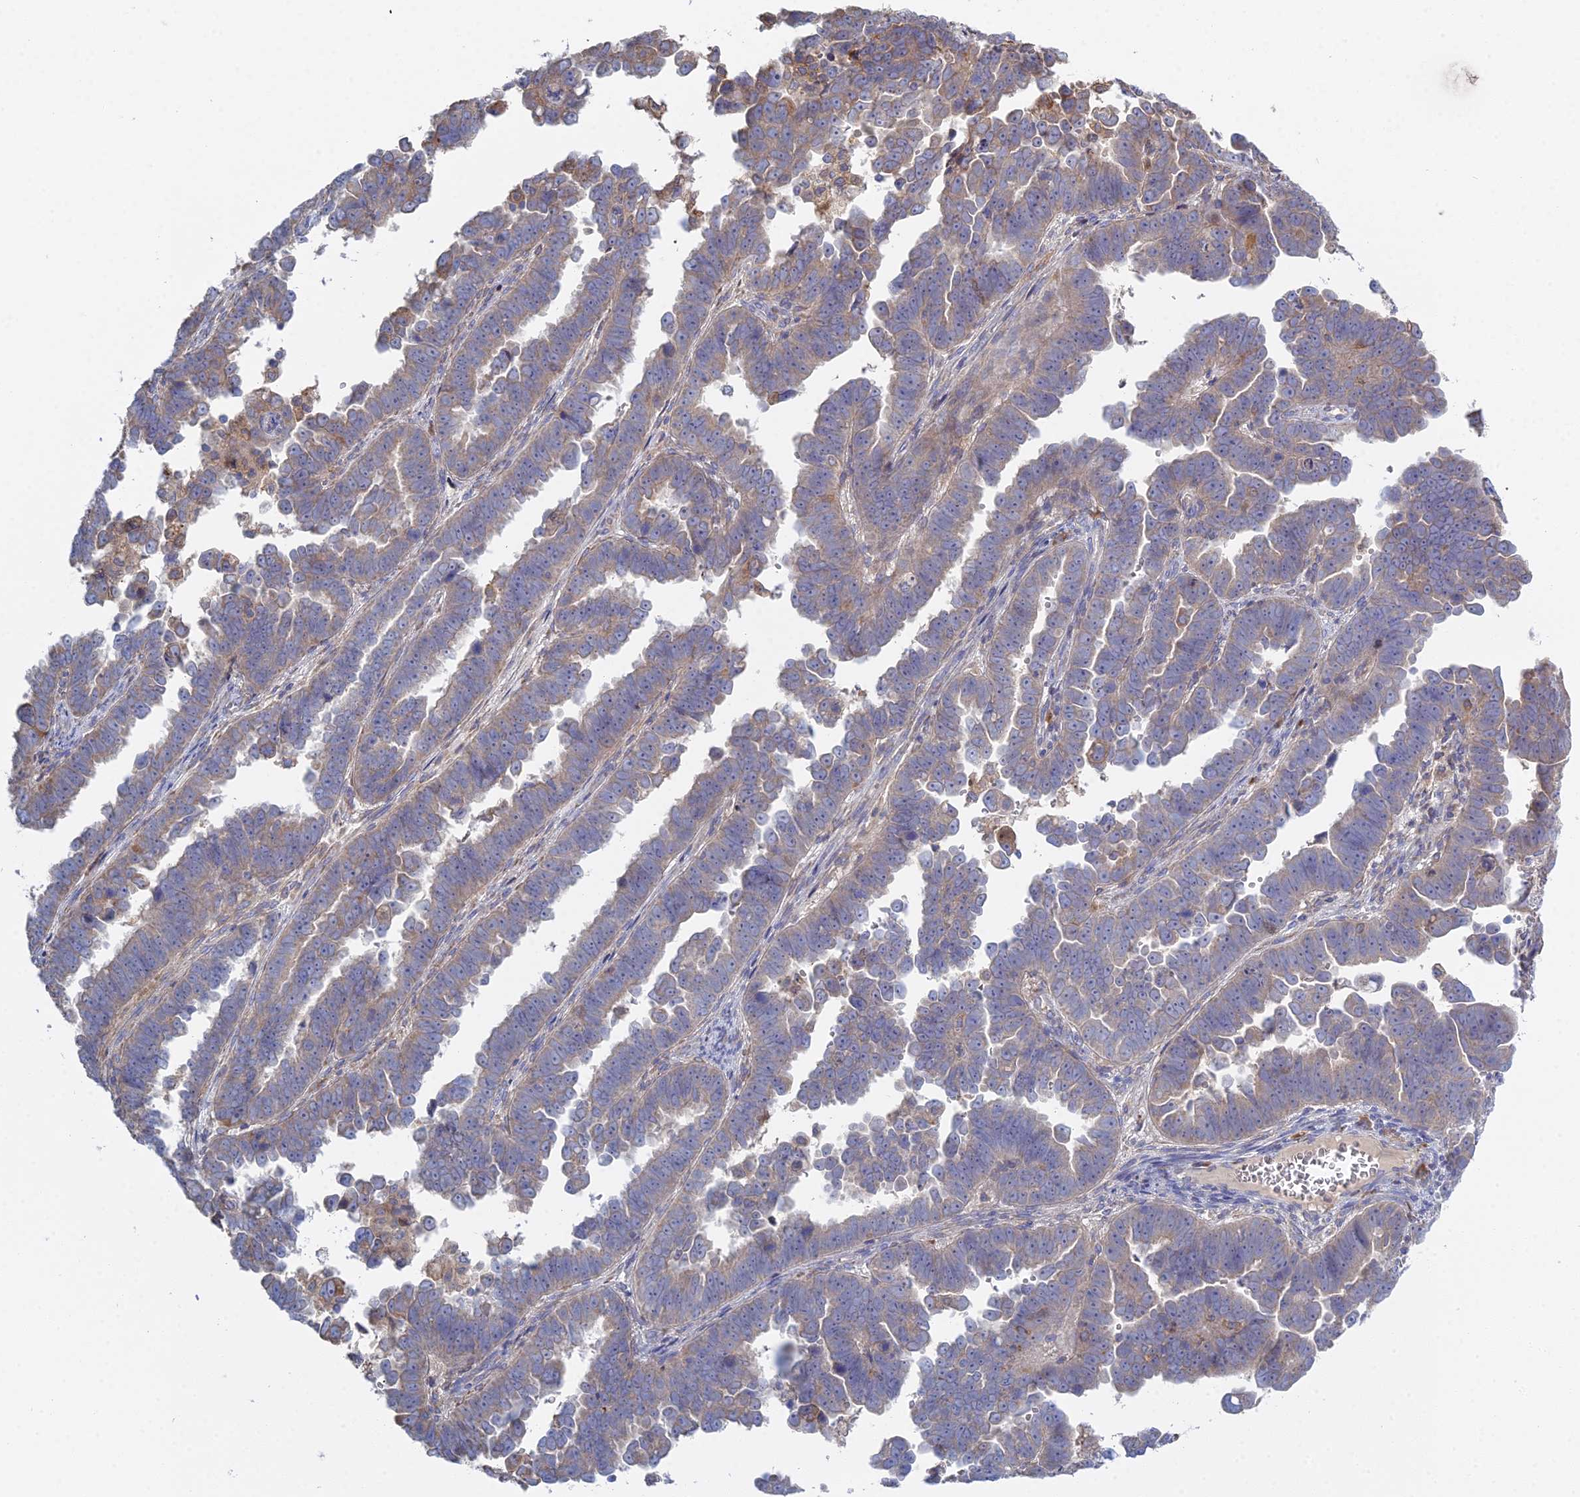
{"staining": {"intensity": "weak", "quantity": "25%-75%", "location": "cytoplasmic/membranous"}, "tissue": "endometrial cancer", "cell_type": "Tumor cells", "image_type": "cancer", "snomed": [{"axis": "morphology", "description": "Adenocarcinoma, NOS"}, {"axis": "topography", "description": "Endometrium"}], "caption": "This image shows immunohistochemistry staining of endometrial cancer (adenocarcinoma), with low weak cytoplasmic/membranous expression in about 25%-75% of tumor cells.", "gene": "TRAPPC6A", "patient": {"sex": "female", "age": 75}}